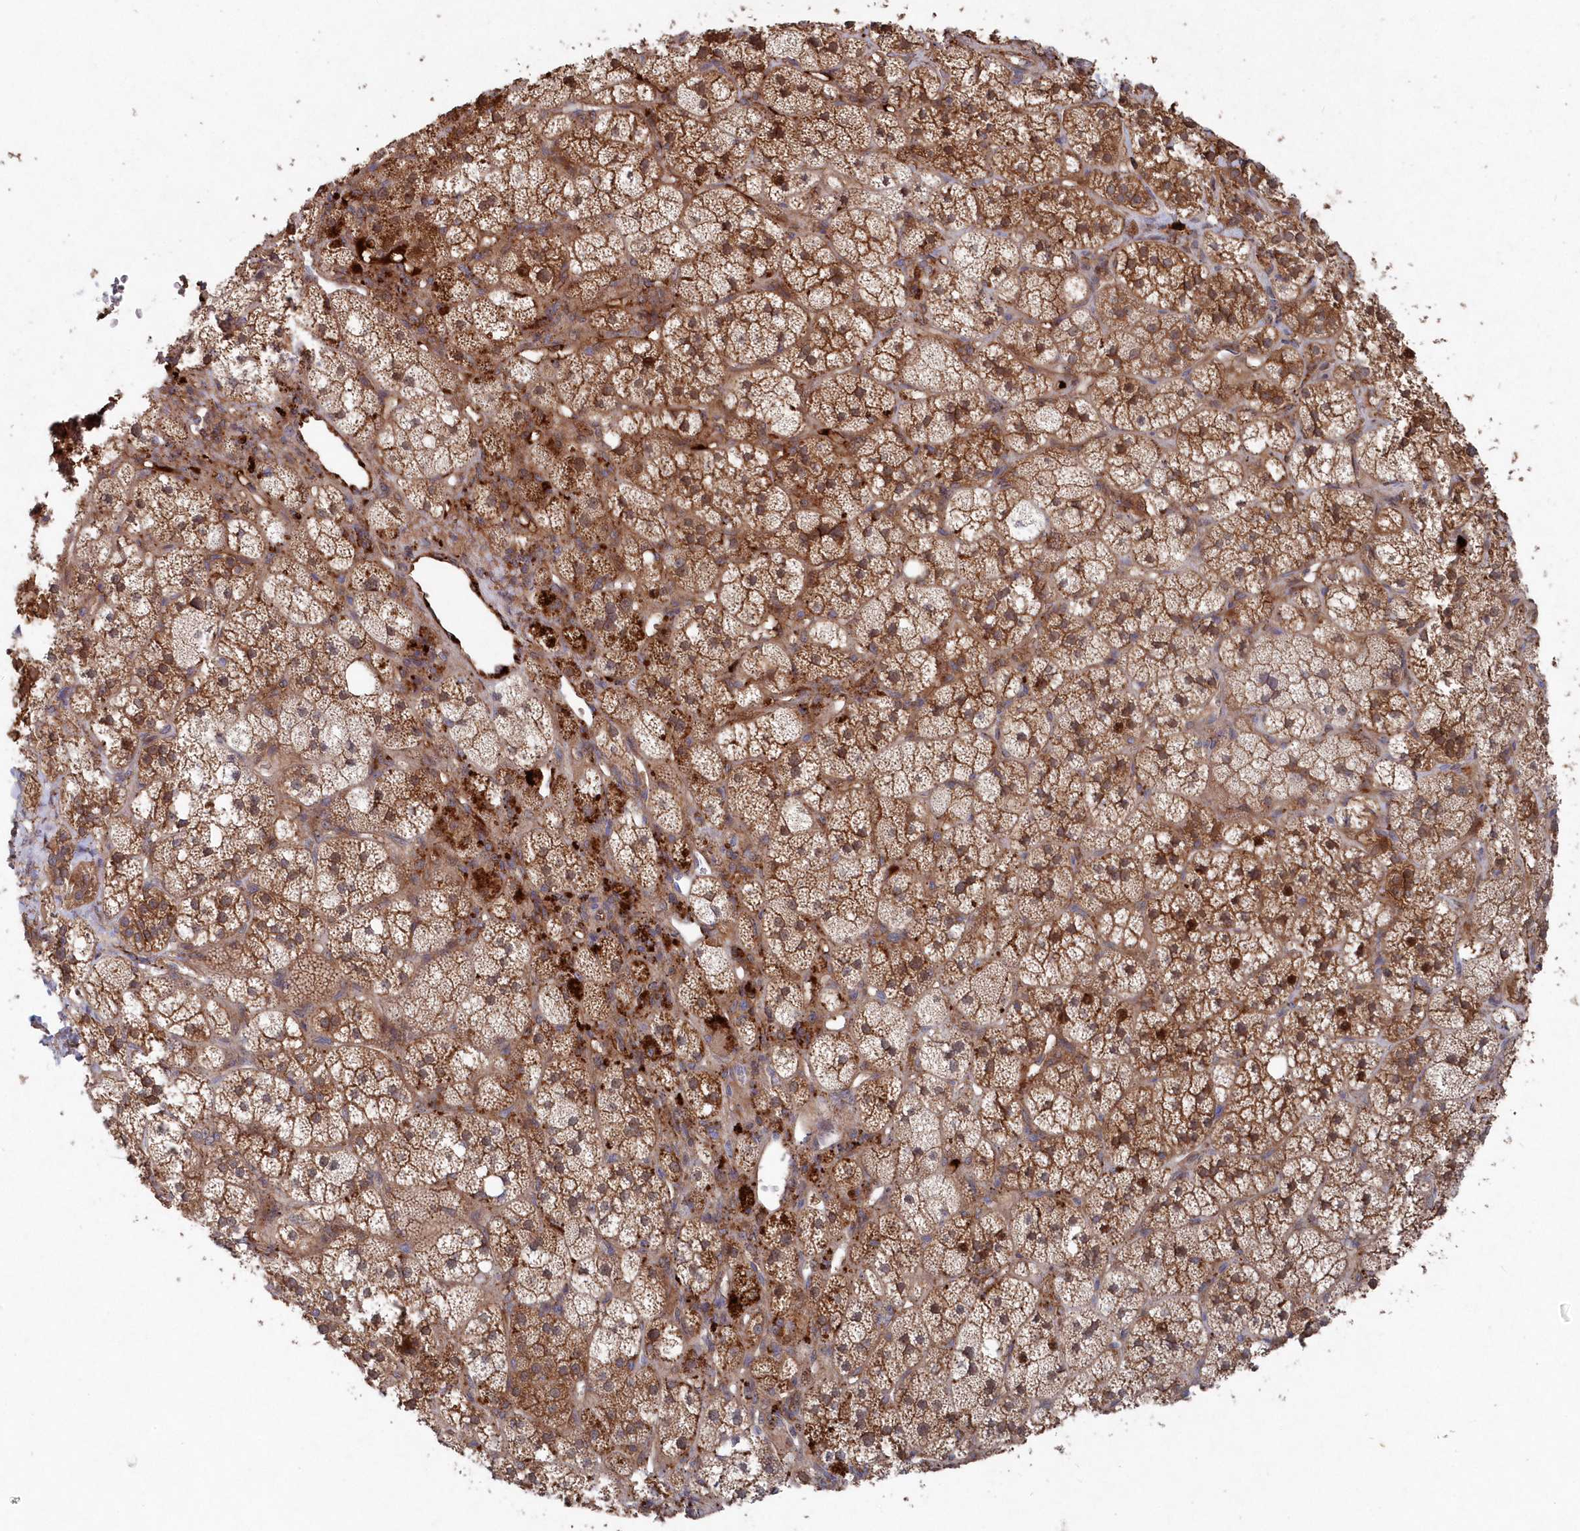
{"staining": {"intensity": "strong", "quantity": ">75%", "location": "cytoplasmic/membranous,nuclear"}, "tissue": "adrenal gland", "cell_type": "Glandular cells", "image_type": "normal", "snomed": [{"axis": "morphology", "description": "Normal tissue, NOS"}, {"axis": "topography", "description": "Adrenal gland"}], "caption": "IHC micrograph of normal adrenal gland stained for a protein (brown), which displays high levels of strong cytoplasmic/membranous,nuclear expression in about >75% of glandular cells.", "gene": "ABHD14B", "patient": {"sex": "male", "age": 61}}